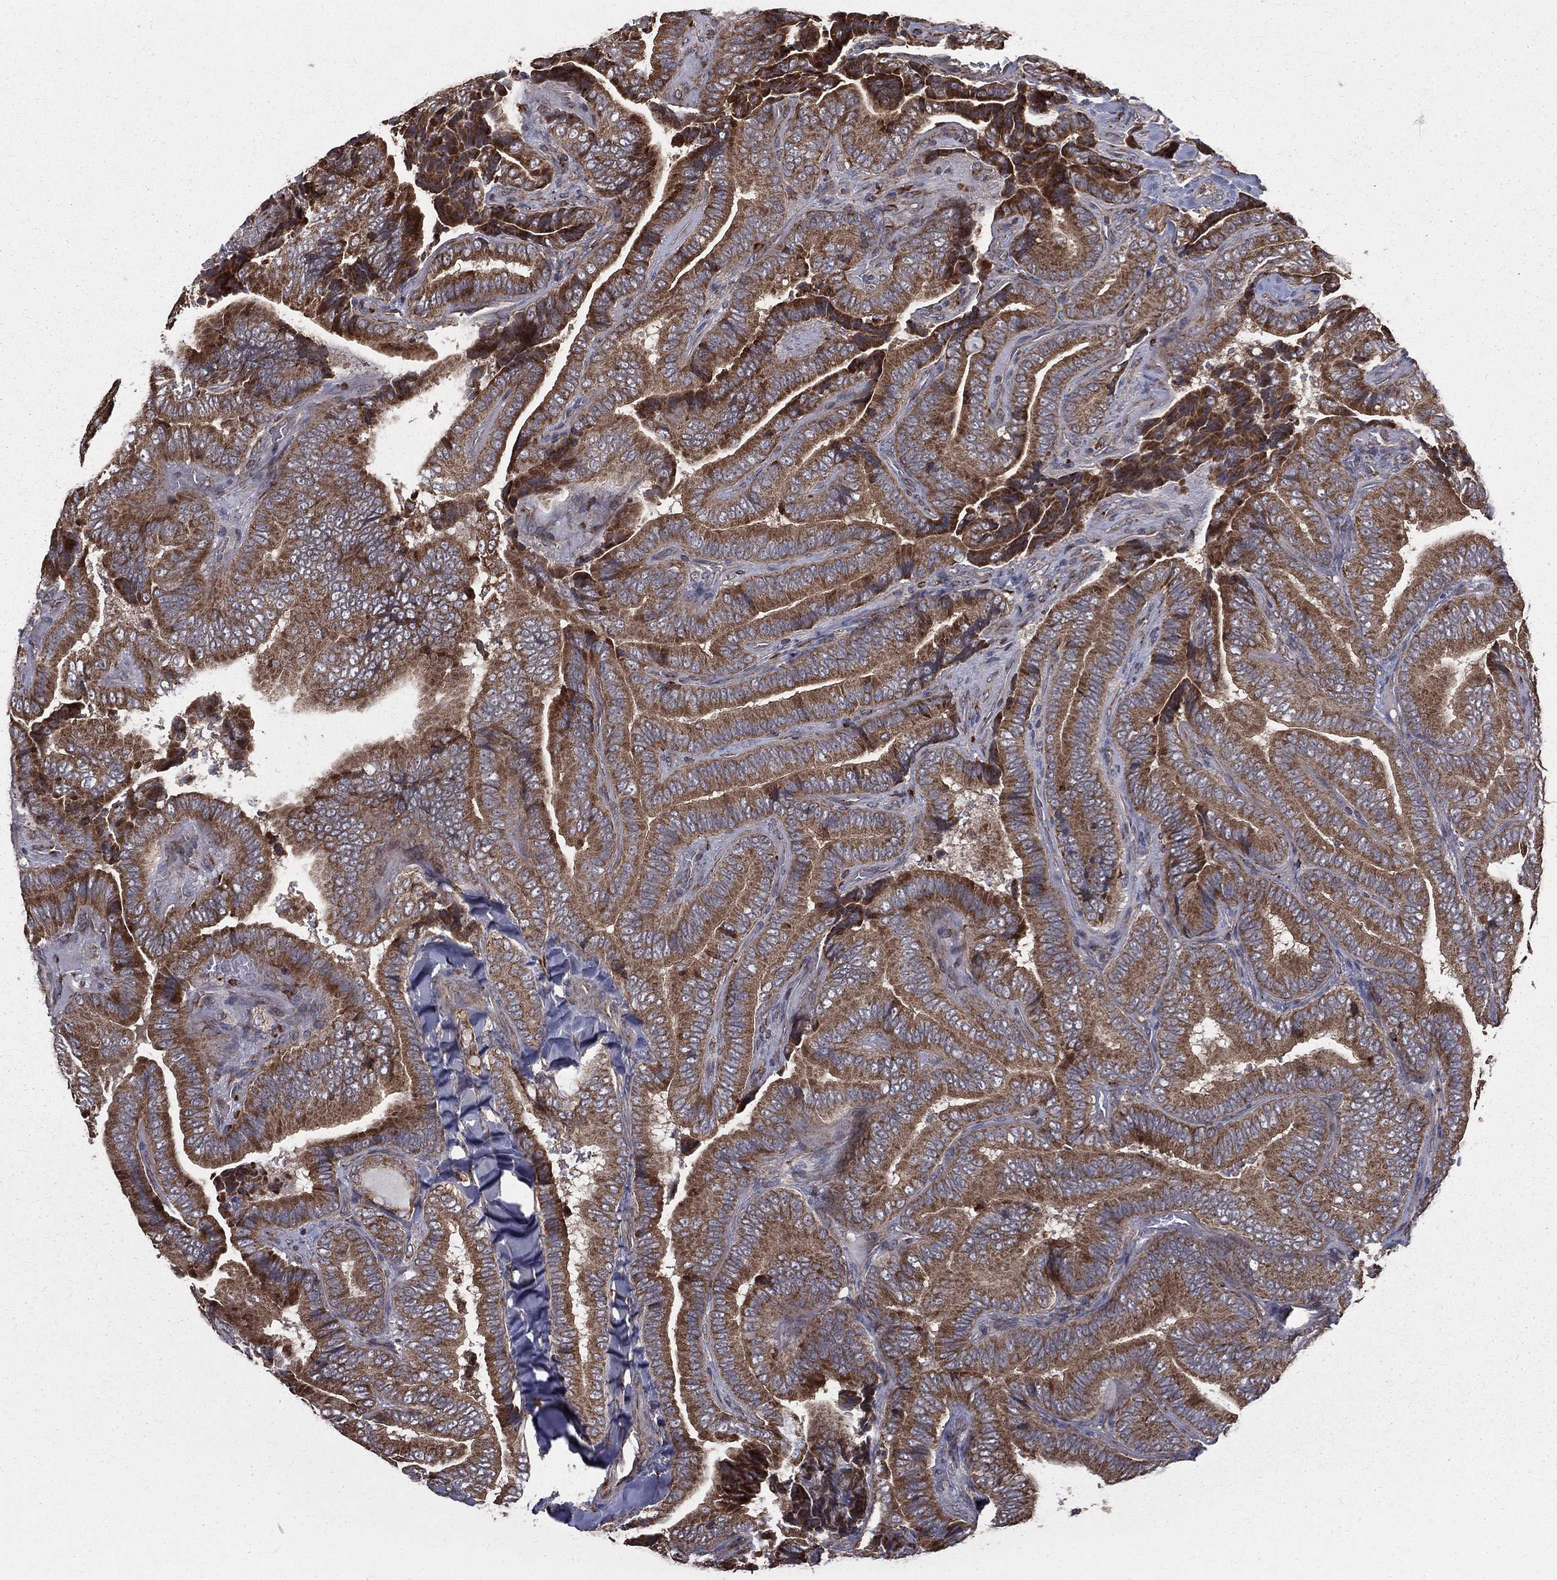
{"staining": {"intensity": "strong", "quantity": ">75%", "location": "cytoplasmic/membranous"}, "tissue": "thyroid cancer", "cell_type": "Tumor cells", "image_type": "cancer", "snomed": [{"axis": "morphology", "description": "Papillary adenocarcinoma, NOS"}, {"axis": "topography", "description": "Thyroid gland"}], "caption": "High-power microscopy captured an immunohistochemistry (IHC) photomicrograph of thyroid cancer (papillary adenocarcinoma), revealing strong cytoplasmic/membranous positivity in approximately >75% of tumor cells.", "gene": "OLFML1", "patient": {"sex": "male", "age": 61}}